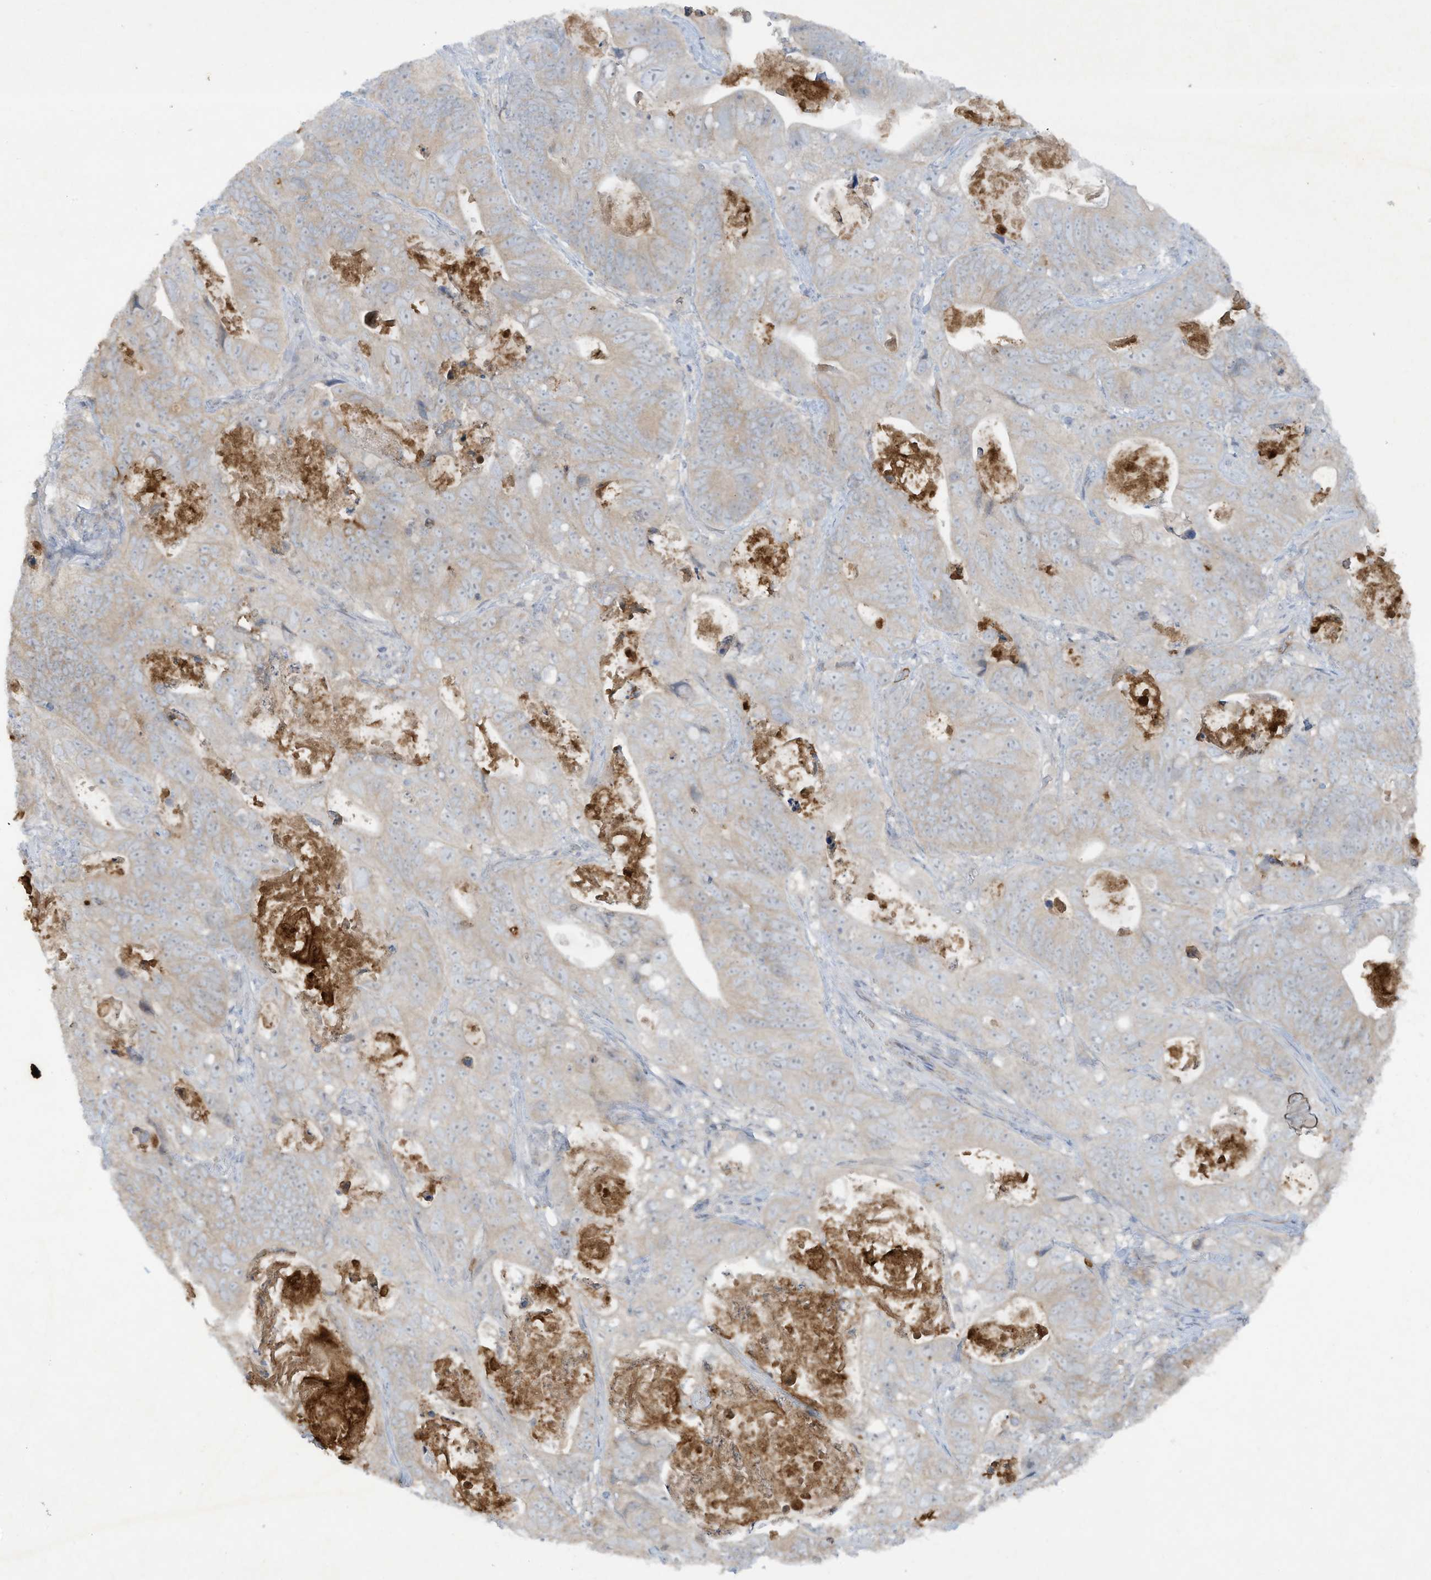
{"staining": {"intensity": "weak", "quantity": "25%-75%", "location": "cytoplasmic/membranous"}, "tissue": "stomach cancer", "cell_type": "Tumor cells", "image_type": "cancer", "snomed": [{"axis": "morphology", "description": "Normal tissue, NOS"}, {"axis": "morphology", "description": "Adenocarcinoma, NOS"}, {"axis": "topography", "description": "Stomach"}], "caption": "An image of stomach adenocarcinoma stained for a protein demonstrates weak cytoplasmic/membranous brown staining in tumor cells.", "gene": "FETUB", "patient": {"sex": "female", "age": 89}}